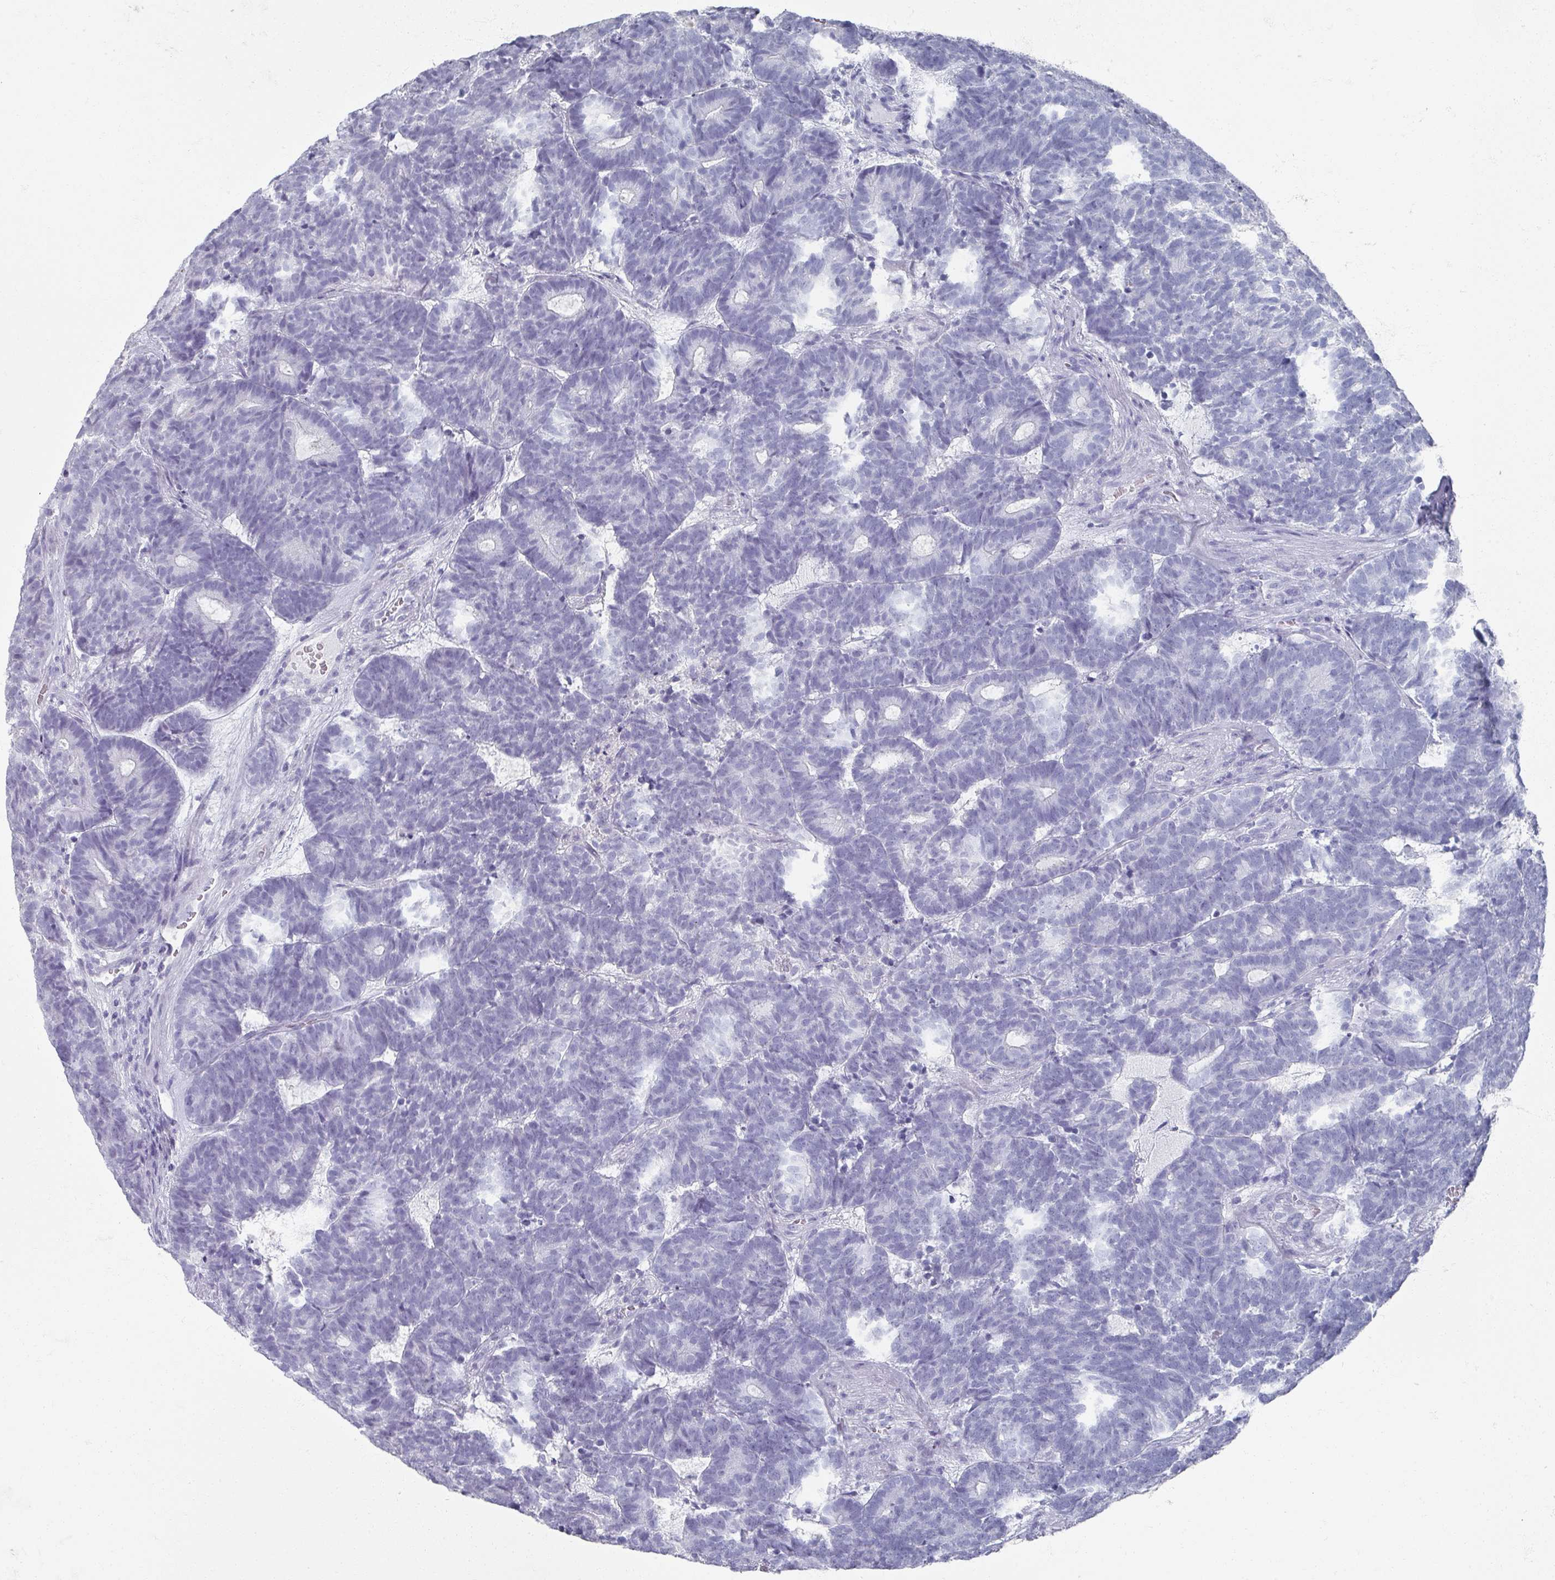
{"staining": {"intensity": "negative", "quantity": "none", "location": "none"}, "tissue": "head and neck cancer", "cell_type": "Tumor cells", "image_type": "cancer", "snomed": [{"axis": "morphology", "description": "Adenocarcinoma, NOS"}, {"axis": "topography", "description": "Head-Neck"}], "caption": "Immunohistochemistry photomicrograph of head and neck cancer (adenocarcinoma) stained for a protein (brown), which demonstrates no expression in tumor cells. (IHC, brightfield microscopy, high magnification).", "gene": "OMG", "patient": {"sex": "female", "age": 81}}